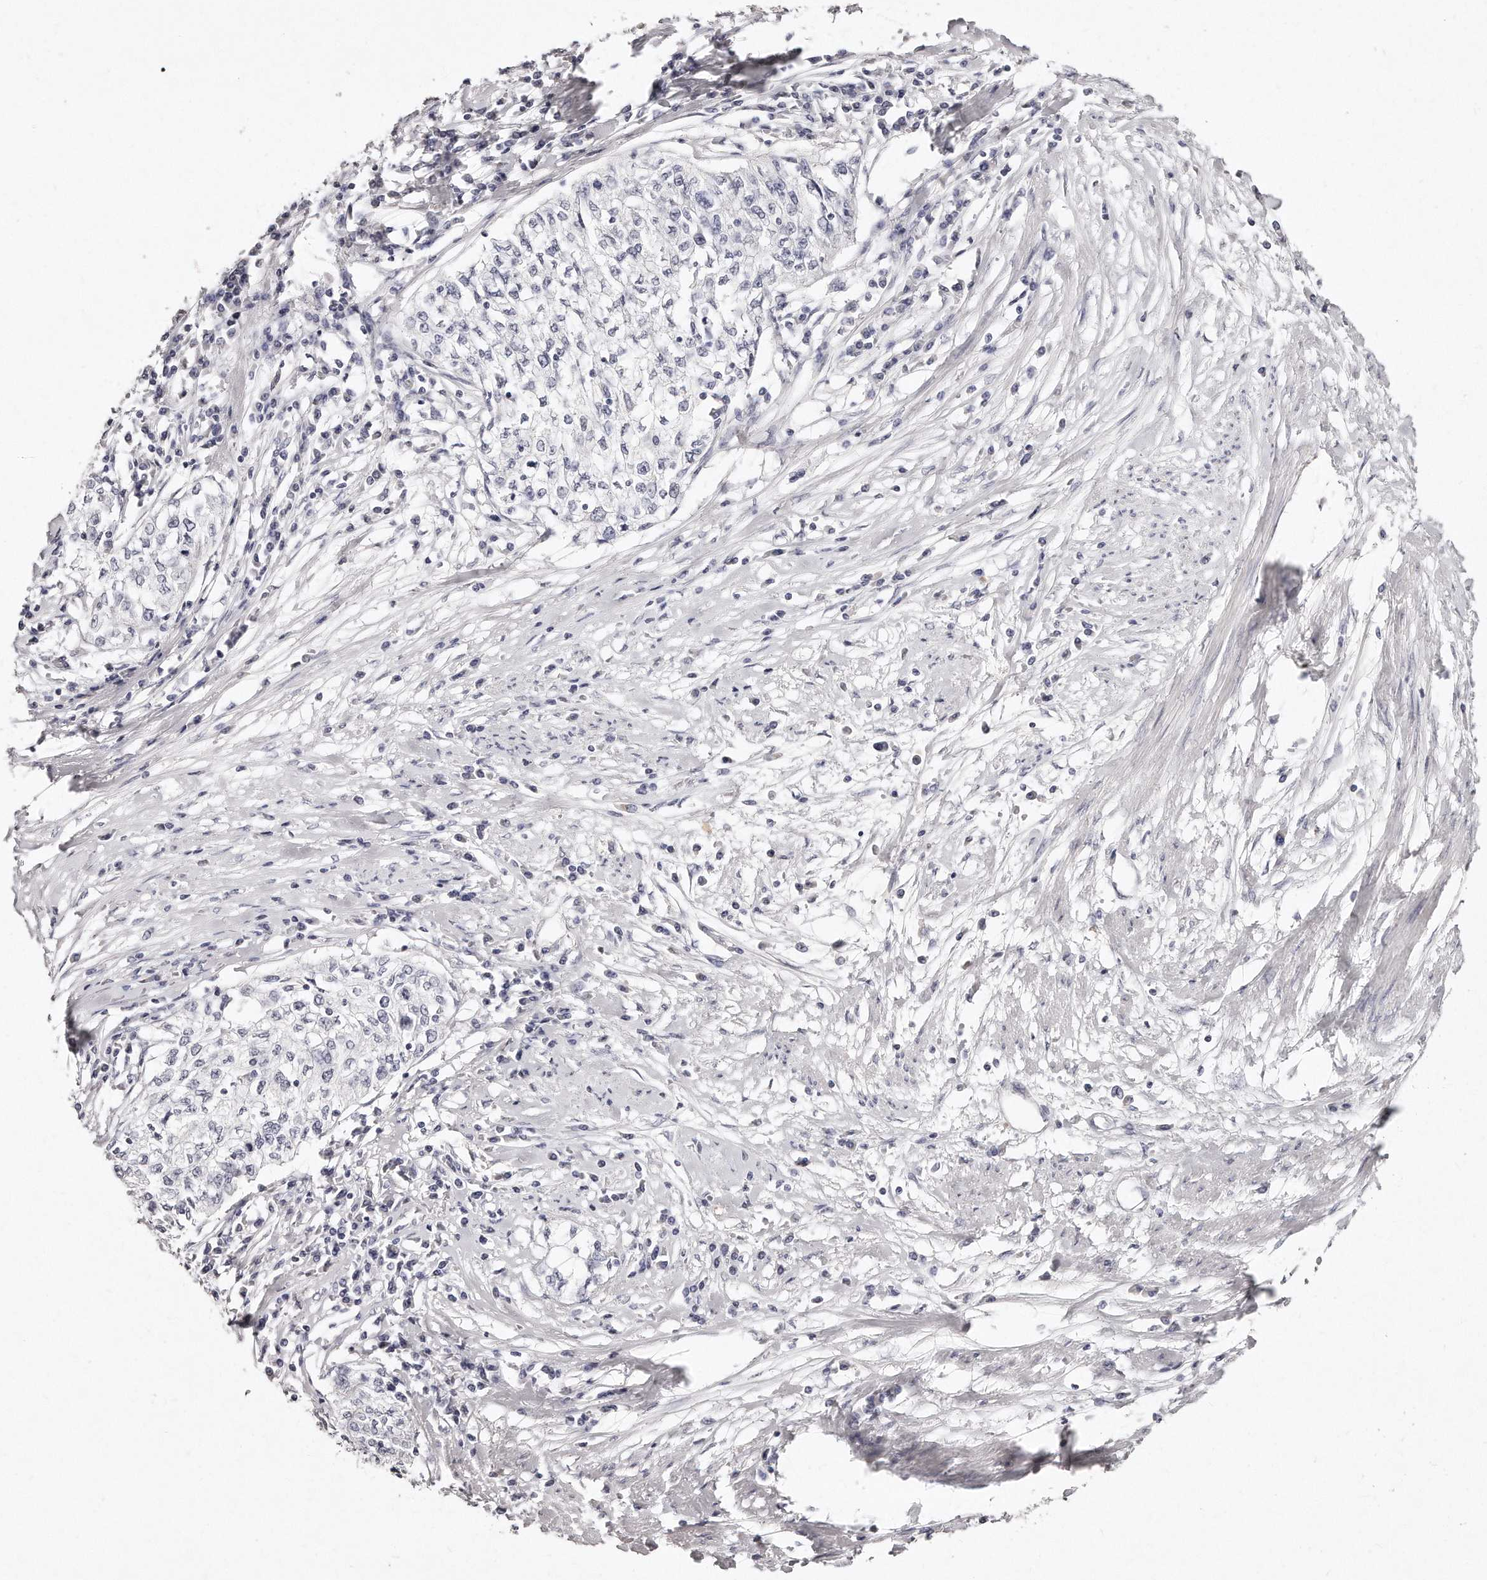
{"staining": {"intensity": "negative", "quantity": "none", "location": "none"}, "tissue": "cervical cancer", "cell_type": "Tumor cells", "image_type": "cancer", "snomed": [{"axis": "morphology", "description": "Squamous cell carcinoma, NOS"}, {"axis": "topography", "description": "Cervix"}], "caption": "This image is of squamous cell carcinoma (cervical) stained with immunohistochemistry to label a protein in brown with the nuclei are counter-stained blue. There is no positivity in tumor cells.", "gene": "GDA", "patient": {"sex": "female", "age": 57}}